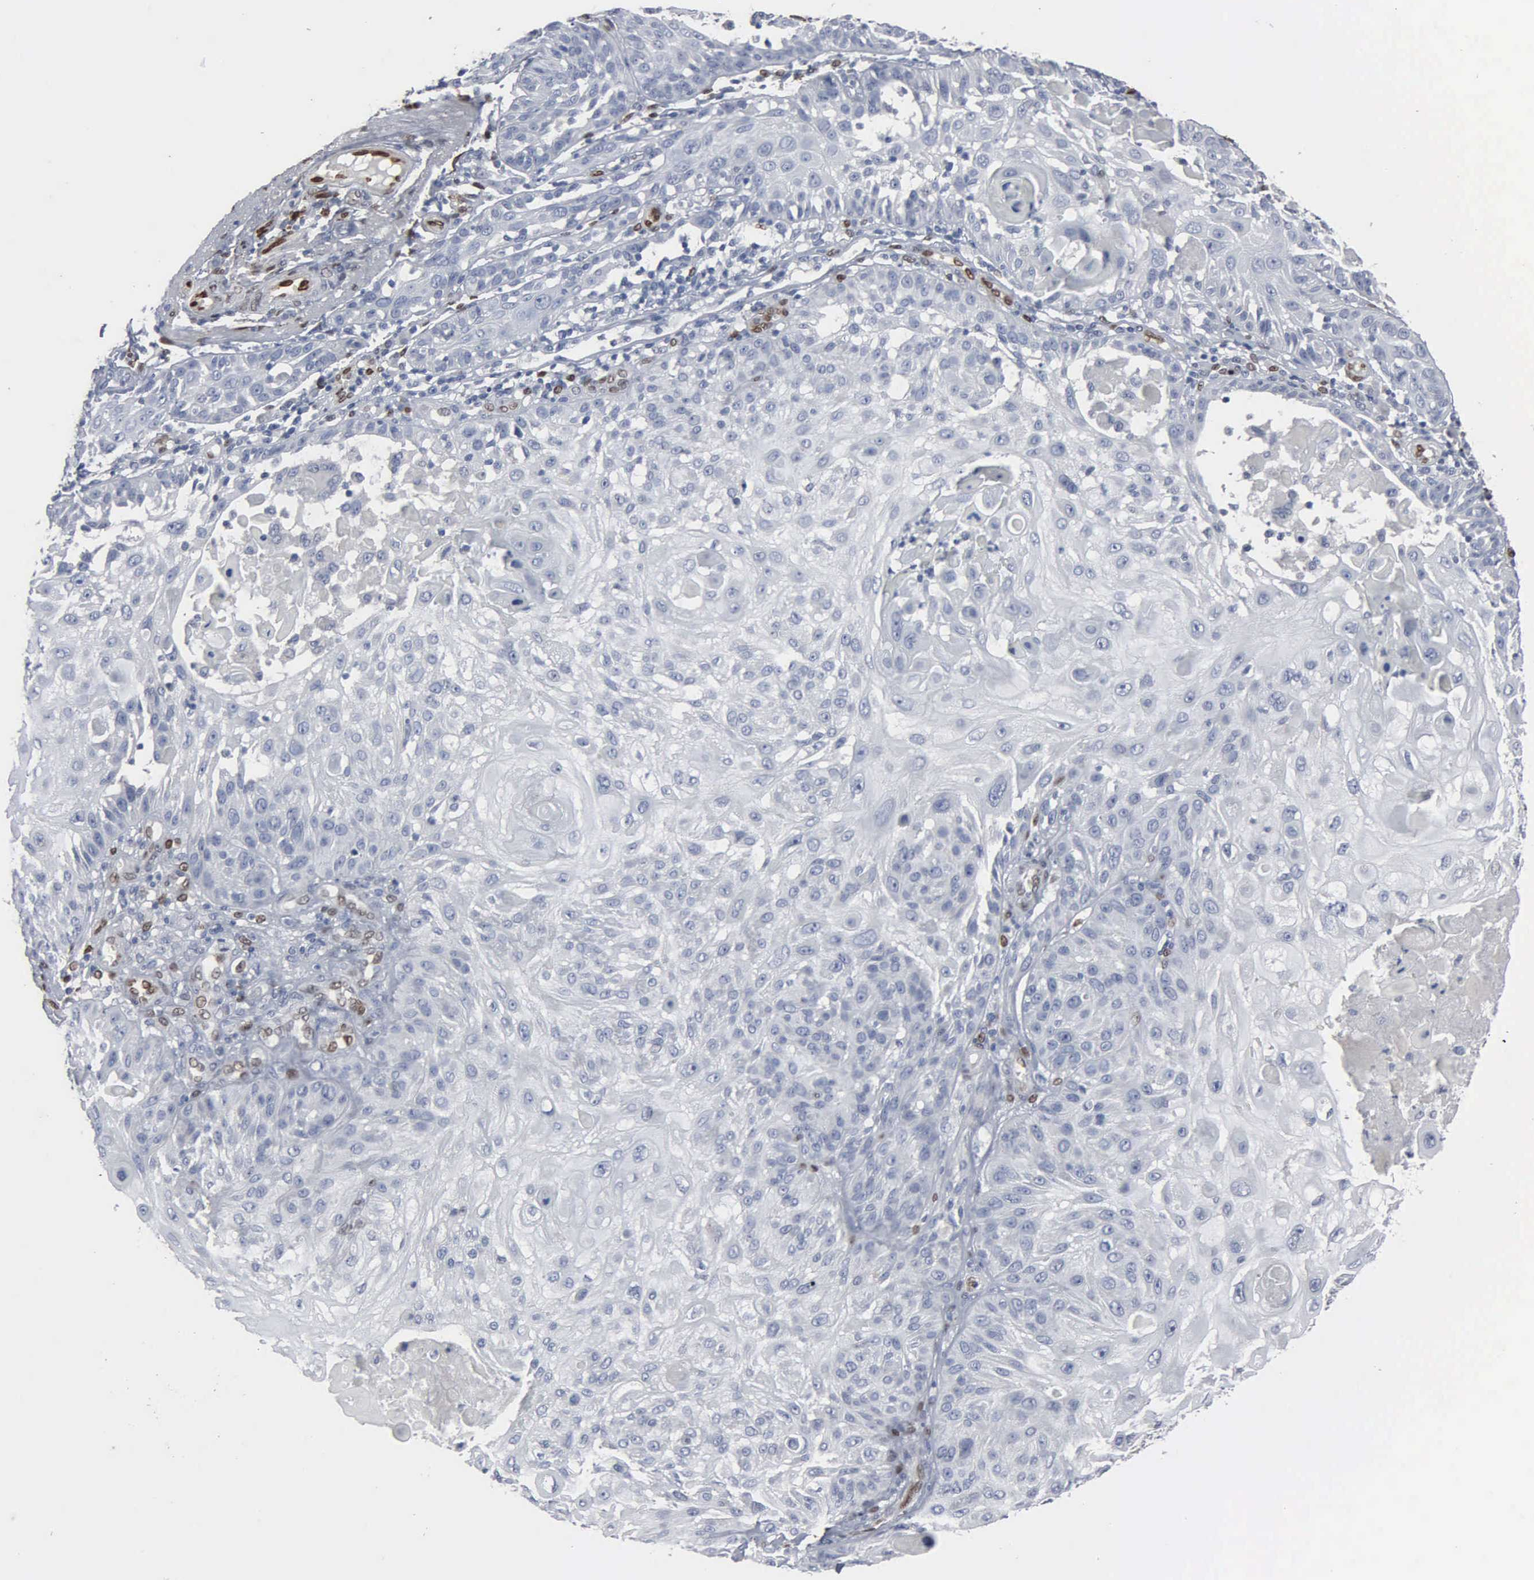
{"staining": {"intensity": "negative", "quantity": "none", "location": "none"}, "tissue": "skin cancer", "cell_type": "Tumor cells", "image_type": "cancer", "snomed": [{"axis": "morphology", "description": "Squamous cell carcinoma, NOS"}, {"axis": "topography", "description": "Skin"}], "caption": "The micrograph reveals no significant expression in tumor cells of squamous cell carcinoma (skin). (Stains: DAB (3,3'-diaminobenzidine) immunohistochemistry (IHC) with hematoxylin counter stain, Microscopy: brightfield microscopy at high magnification).", "gene": "FGF2", "patient": {"sex": "female", "age": 89}}